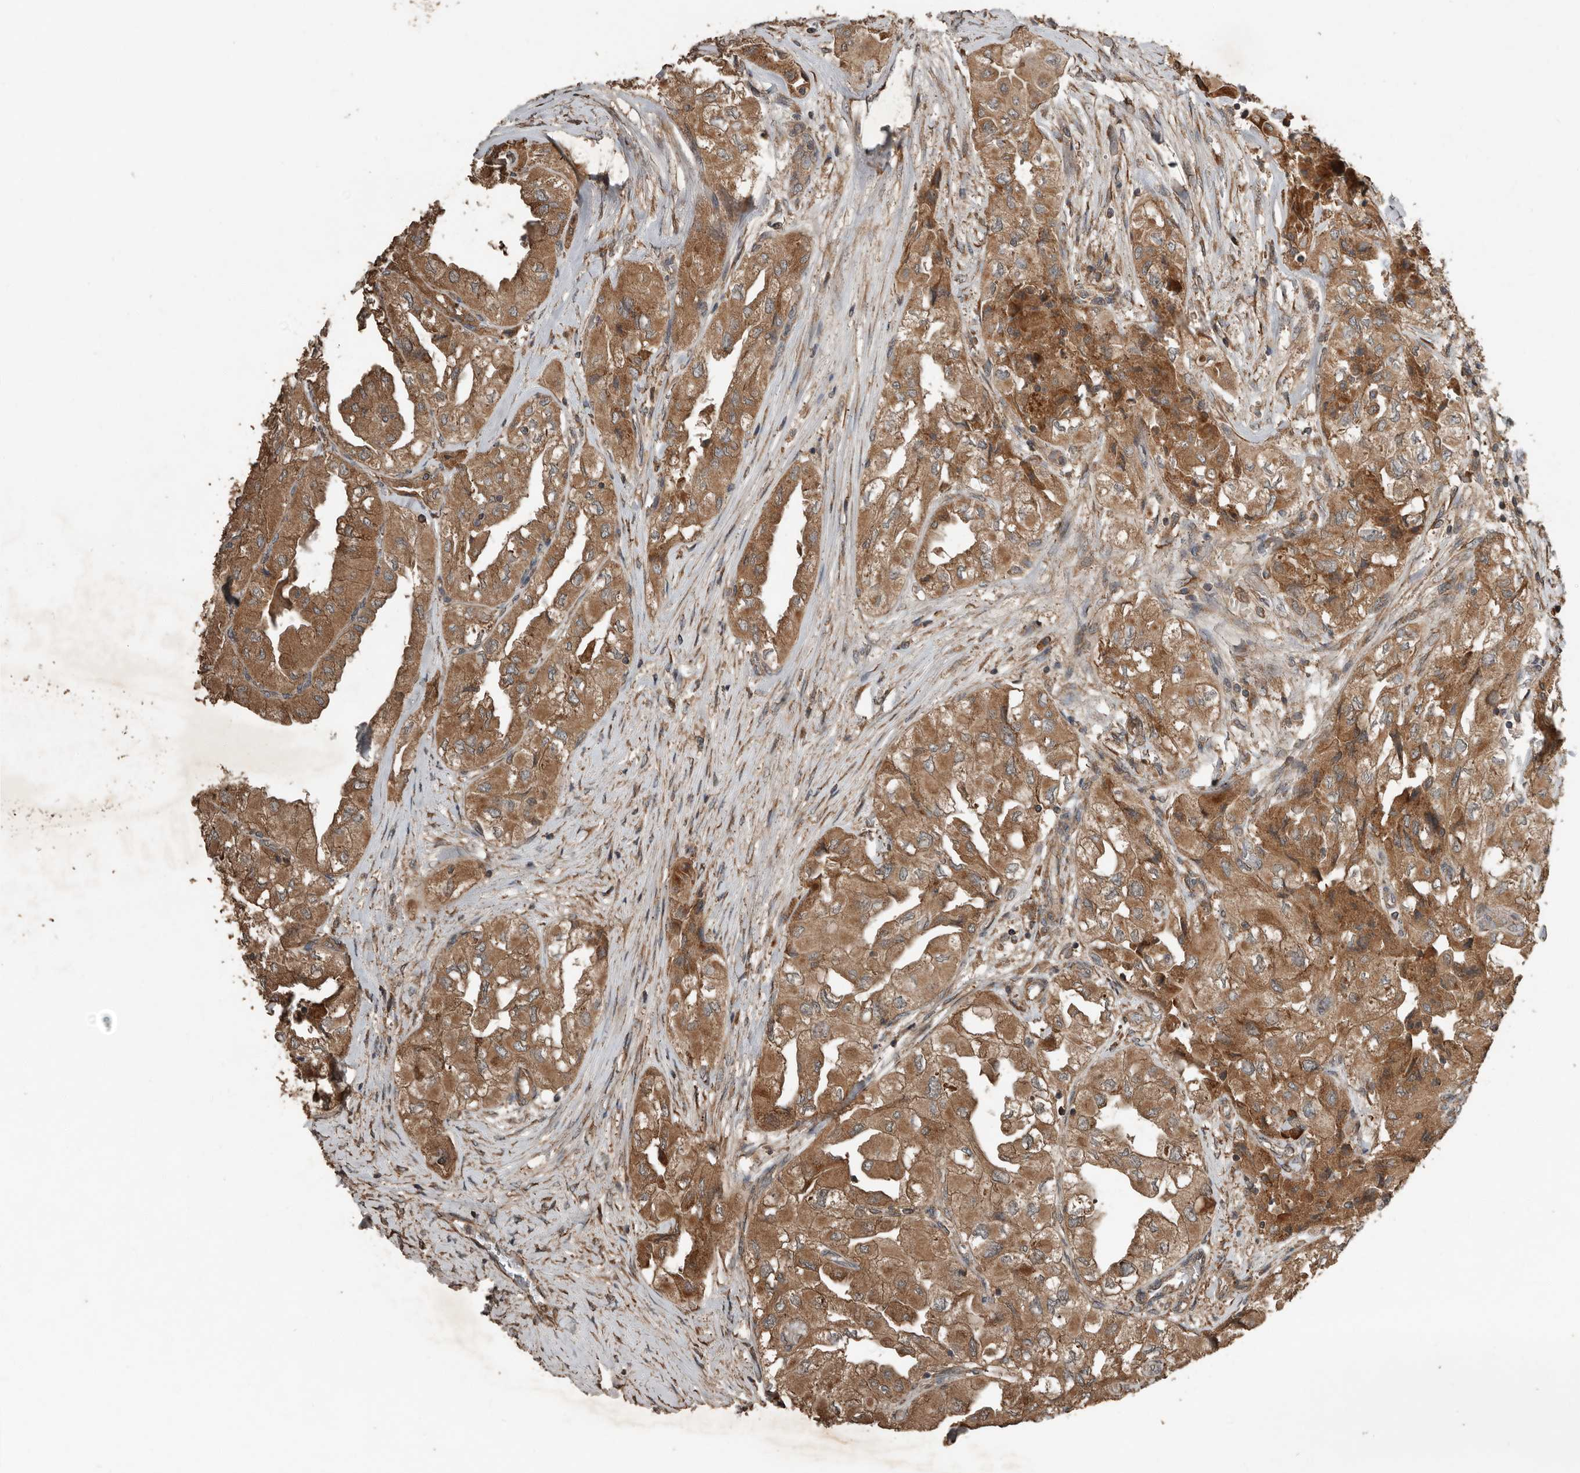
{"staining": {"intensity": "strong", "quantity": ">75%", "location": "cytoplasmic/membranous"}, "tissue": "thyroid cancer", "cell_type": "Tumor cells", "image_type": "cancer", "snomed": [{"axis": "morphology", "description": "Papillary adenocarcinoma, NOS"}, {"axis": "topography", "description": "Thyroid gland"}], "caption": "The photomicrograph exhibits staining of thyroid cancer (papillary adenocarcinoma), revealing strong cytoplasmic/membranous protein positivity (brown color) within tumor cells.", "gene": "RNF207", "patient": {"sex": "female", "age": 59}}